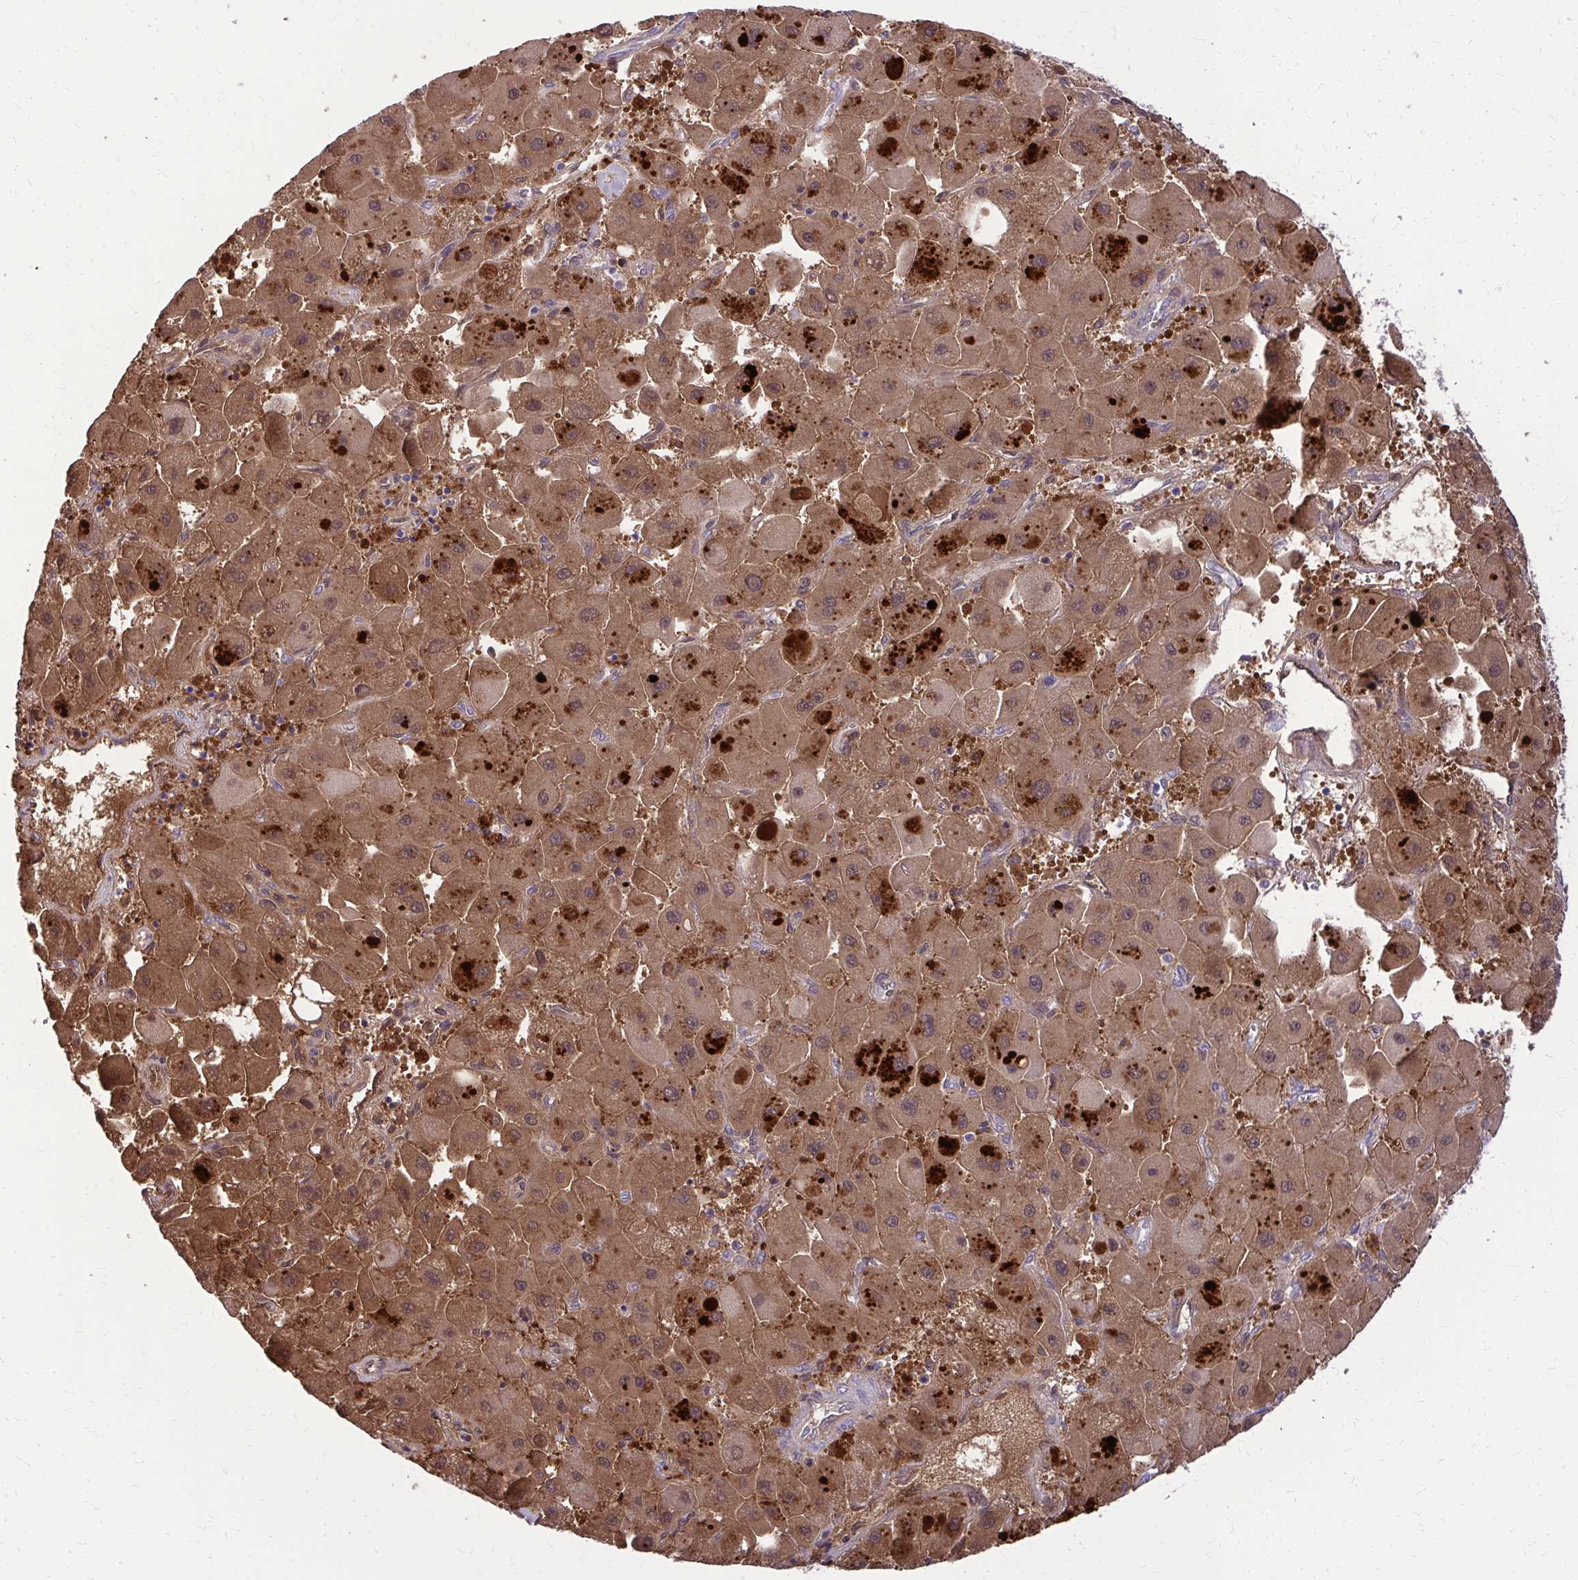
{"staining": {"intensity": "moderate", "quantity": "25%-75%", "location": "cytoplasmic/membranous,nuclear"}, "tissue": "liver cancer", "cell_type": "Tumor cells", "image_type": "cancer", "snomed": [{"axis": "morphology", "description": "Carcinoma, Hepatocellular, NOS"}, {"axis": "topography", "description": "Liver"}], "caption": "This image exhibits liver cancer (hepatocellular carcinoma) stained with IHC to label a protein in brown. The cytoplasmic/membranous and nuclear of tumor cells show moderate positivity for the protein. Nuclei are counter-stained blue.", "gene": "NNMT", "patient": {"sex": "male", "age": 24}}